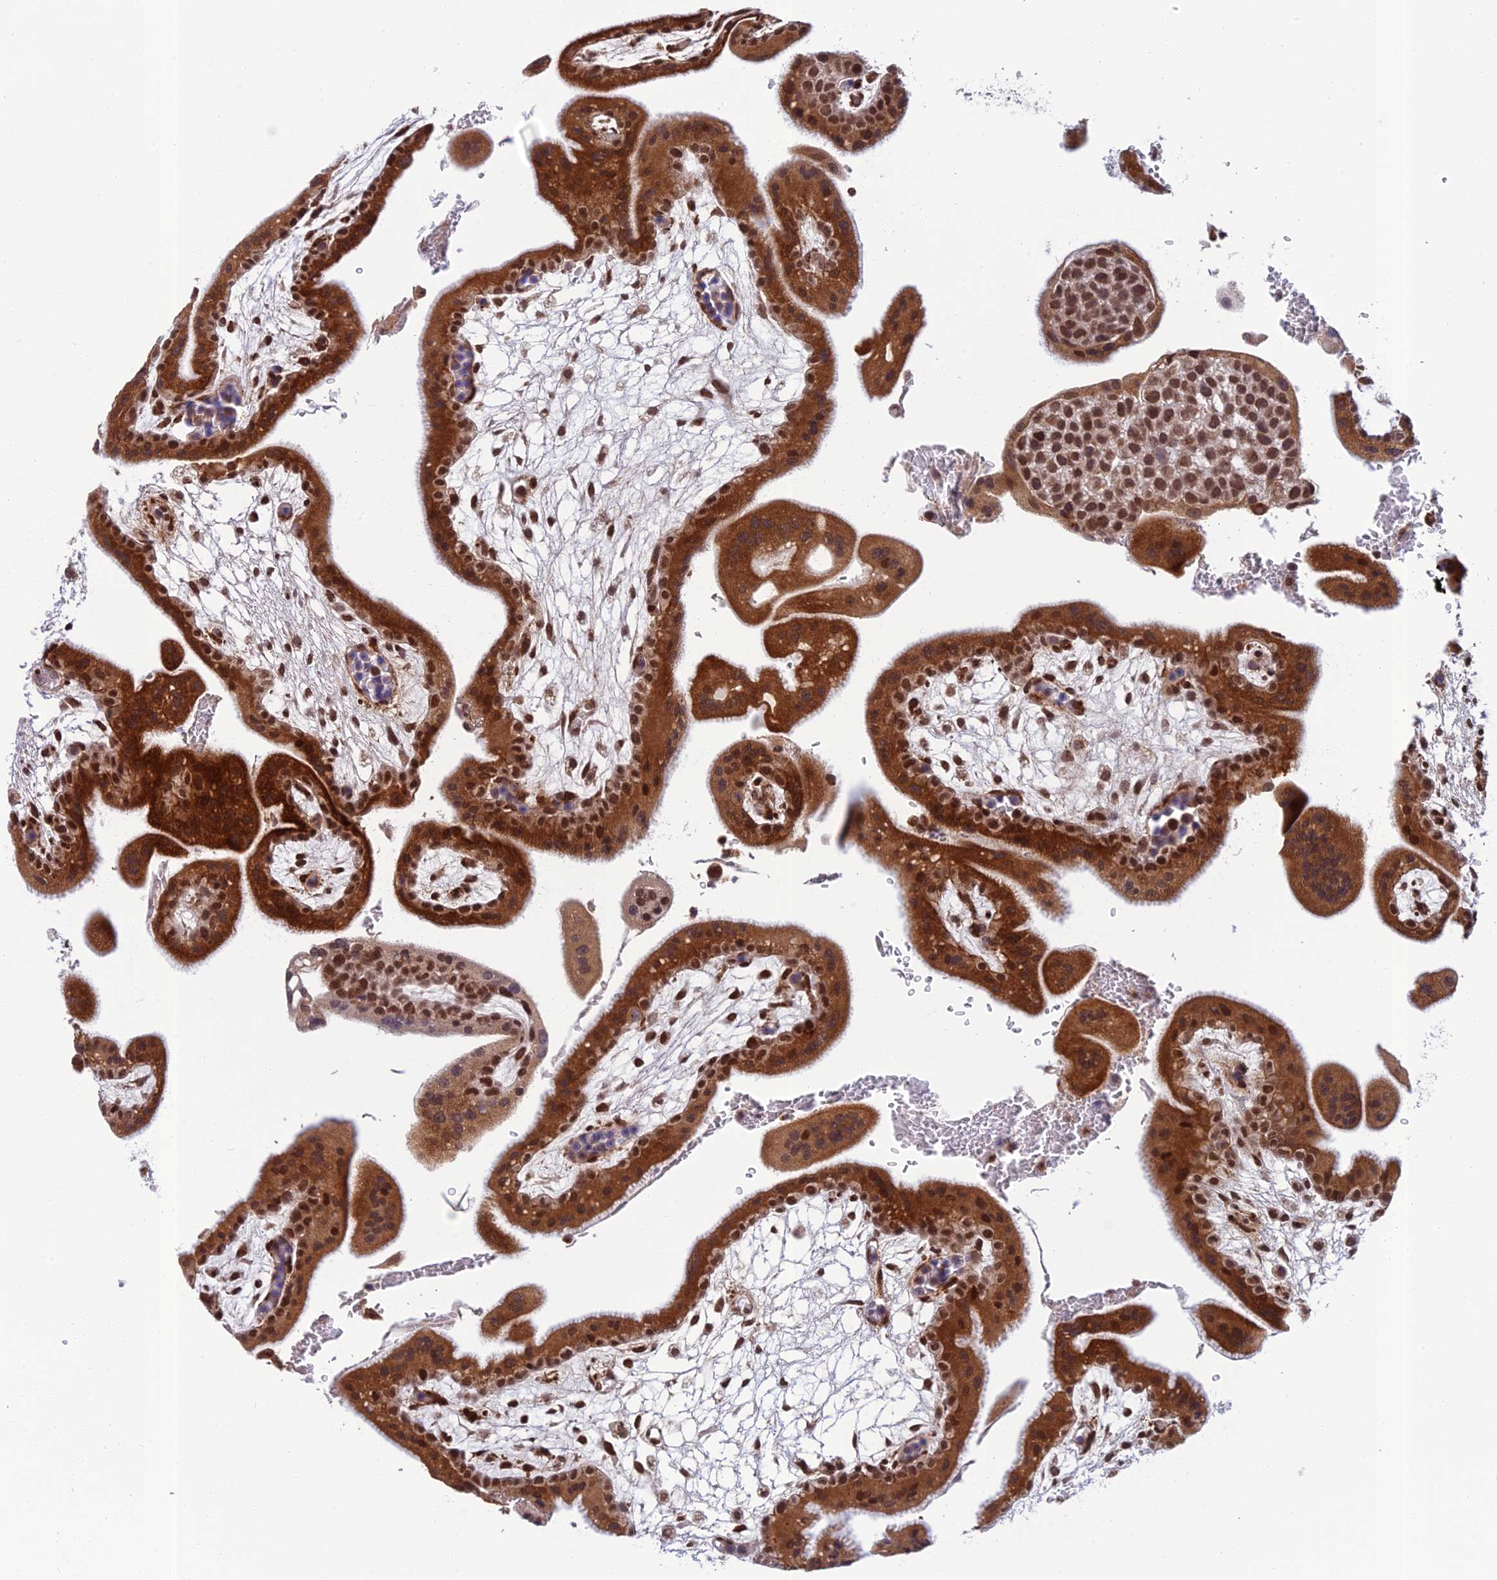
{"staining": {"intensity": "moderate", "quantity": ">75%", "location": "cytoplasmic/membranous,nuclear"}, "tissue": "placenta", "cell_type": "Decidual cells", "image_type": "normal", "snomed": [{"axis": "morphology", "description": "Normal tissue, NOS"}, {"axis": "topography", "description": "Placenta"}], "caption": "About >75% of decidual cells in unremarkable placenta reveal moderate cytoplasmic/membranous,nuclear protein positivity as visualized by brown immunohistochemical staining.", "gene": "REXO1", "patient": {"sex": "female", "age": 35}}